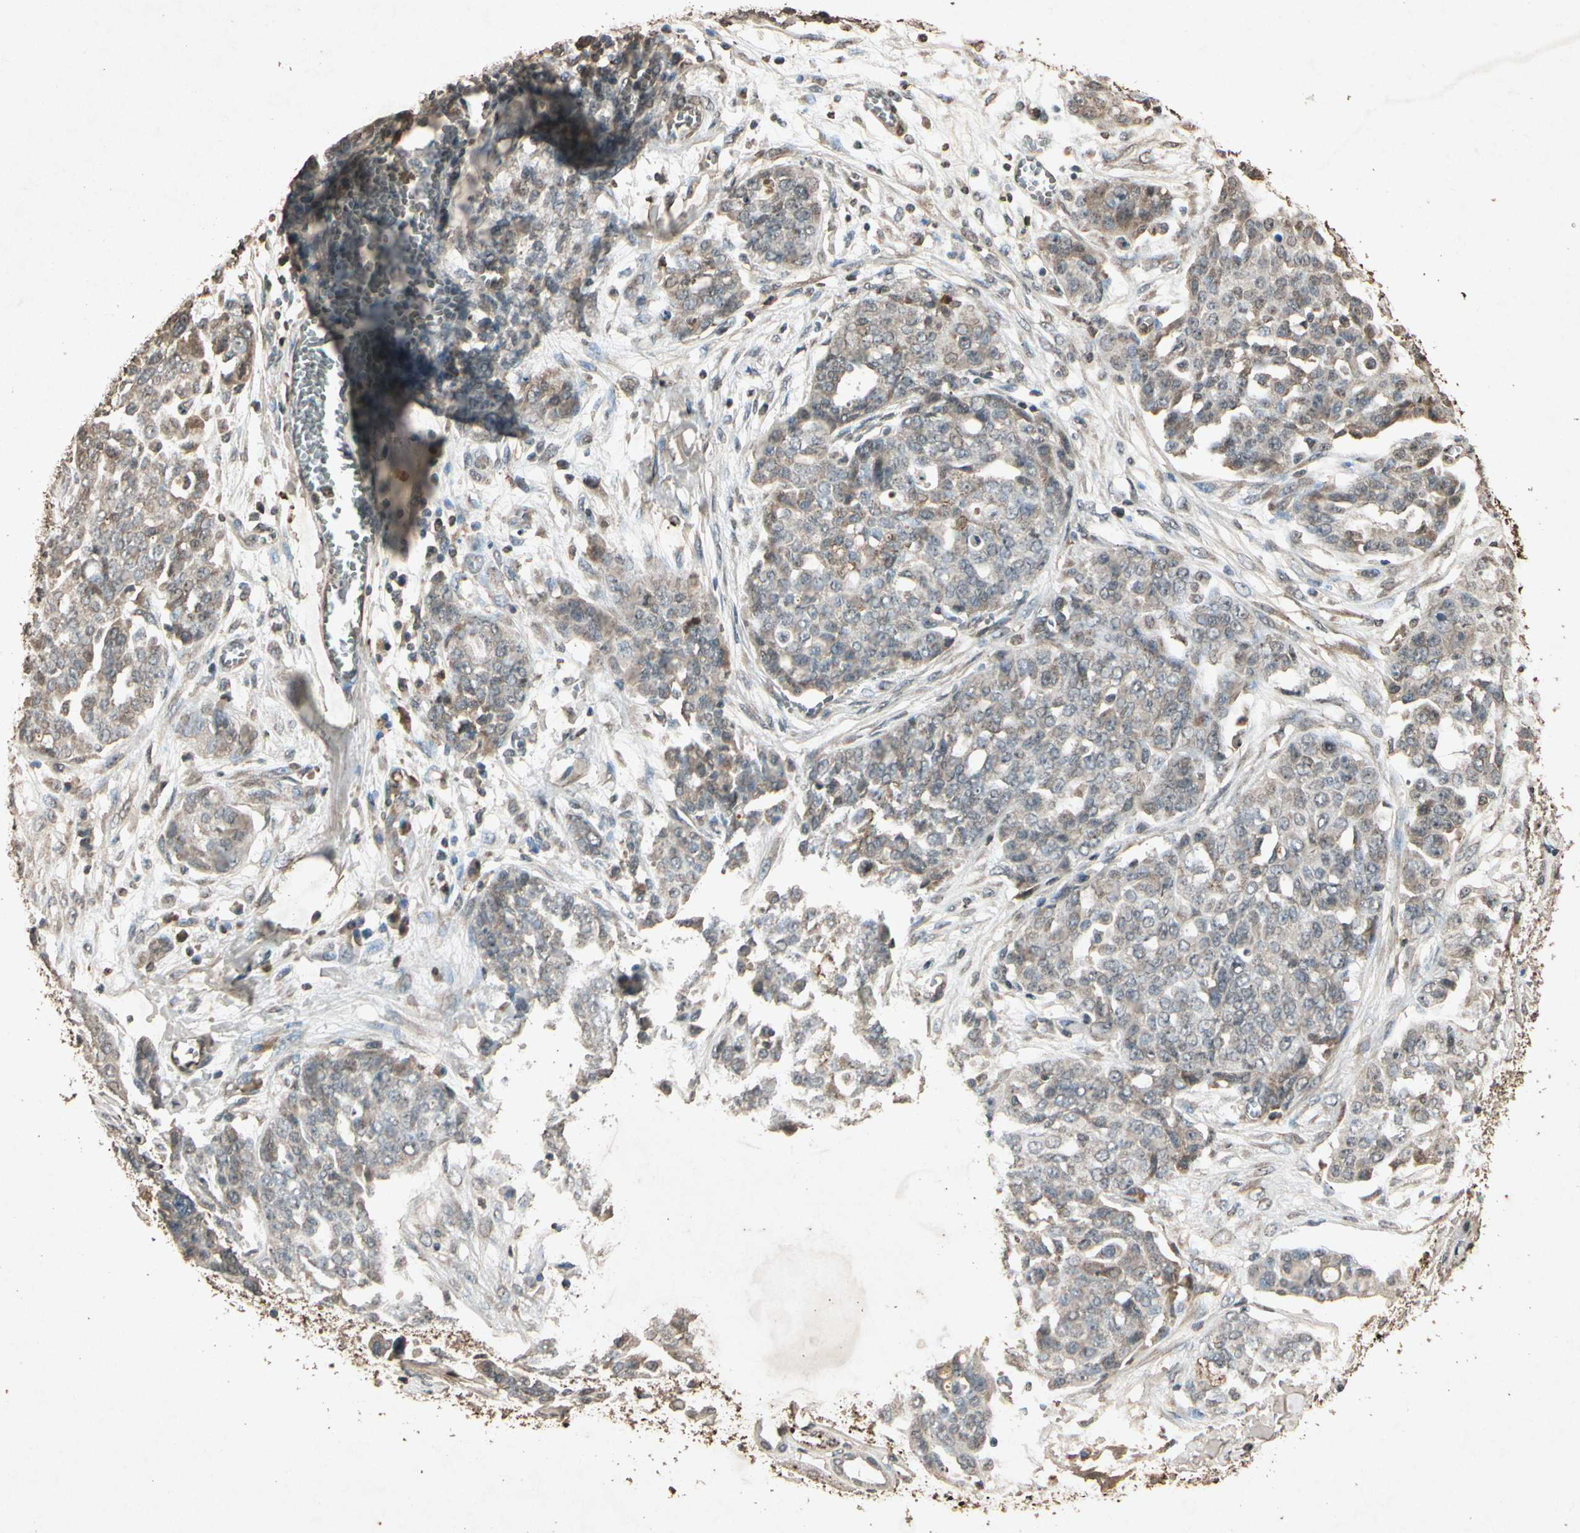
{"staining": {"intensity": "weak", "quantity": "25%-75%", "location": "cytoplasmic/membranous,nuclear"}, "tissue": "ovarian cancer", "cell_type": "Tumor cells", "image_type": "cancer", "snomed": [{"axis": "morphology", "description": "Cystadenocarcinoma, serous, NOS"}, {"axis": "topography", "description": "Soft tissue"}, {"axis": "topography", "description": "Ovary"}], "caption": "IHC staining of ovarian cancer, which reveals low levels of weak cytoplasmic/membranous and nuclear positivity in about 25%-75% of tumor cells indicating weak cytoplasmic/membranous and nuclear protein expression. The staining was performed using DAB (3,3'-diaminobenzidine) (brown) for protein detection and nuclei were counterstained in hematoxylin (blue).", "gene": "GC", "patient": {"sex": "female", "age": 57}}